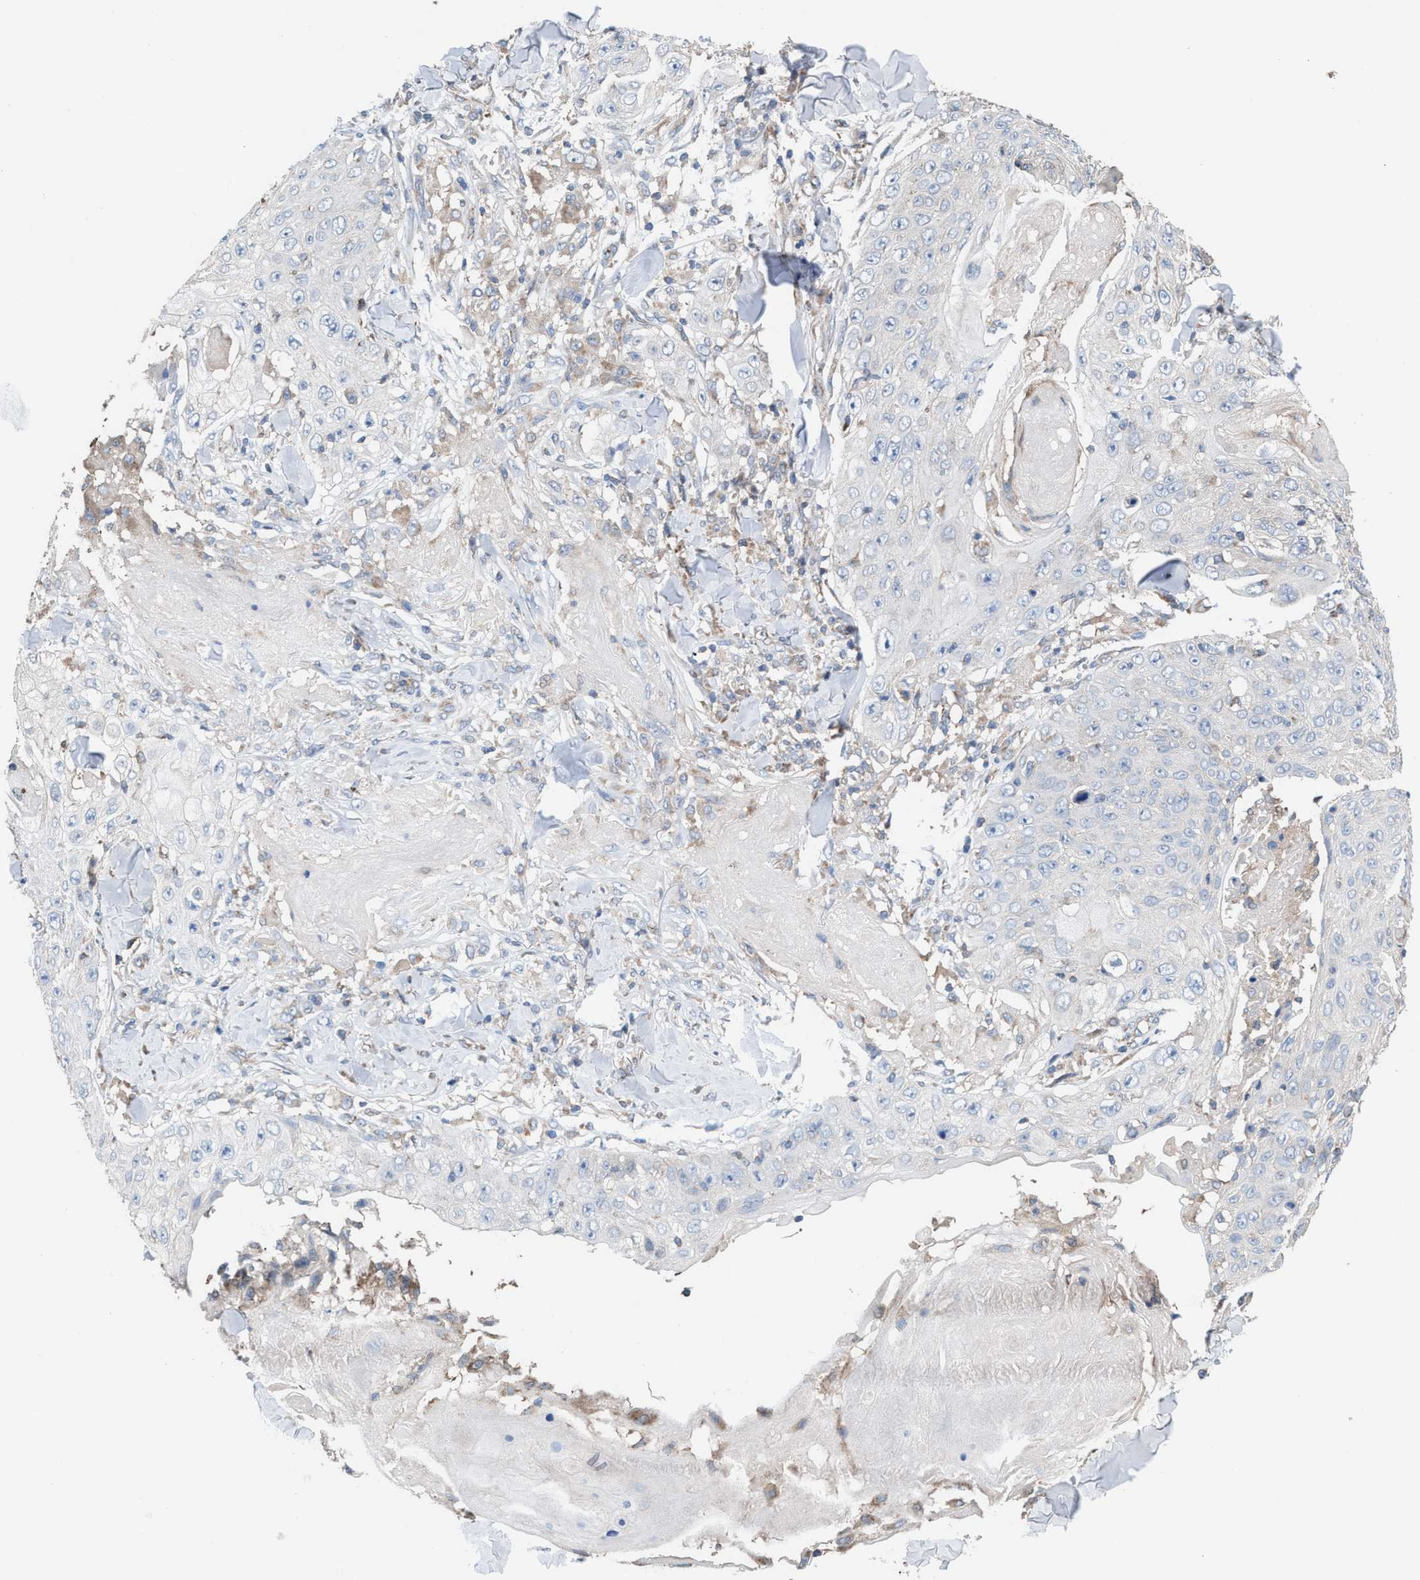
{"staining": {"intensity": "negative", "quantity": "none", "location": "none"}, "tissue": "skin cancer", "cell_type": "Tumor cells", "image_type": "cancer", "snomed": [{"axis": "morphology", "description": "Squamous cell carcinoma, NOS"}, {"axis": "topography", "description": "Skin"}], "caption": "The IHC image has no significant positivity in tumor cells of skin cancer (squamous cell carcinoma) tissue.", "gene": "MRM1", "patient": {"sex": "male", "age": 86}}